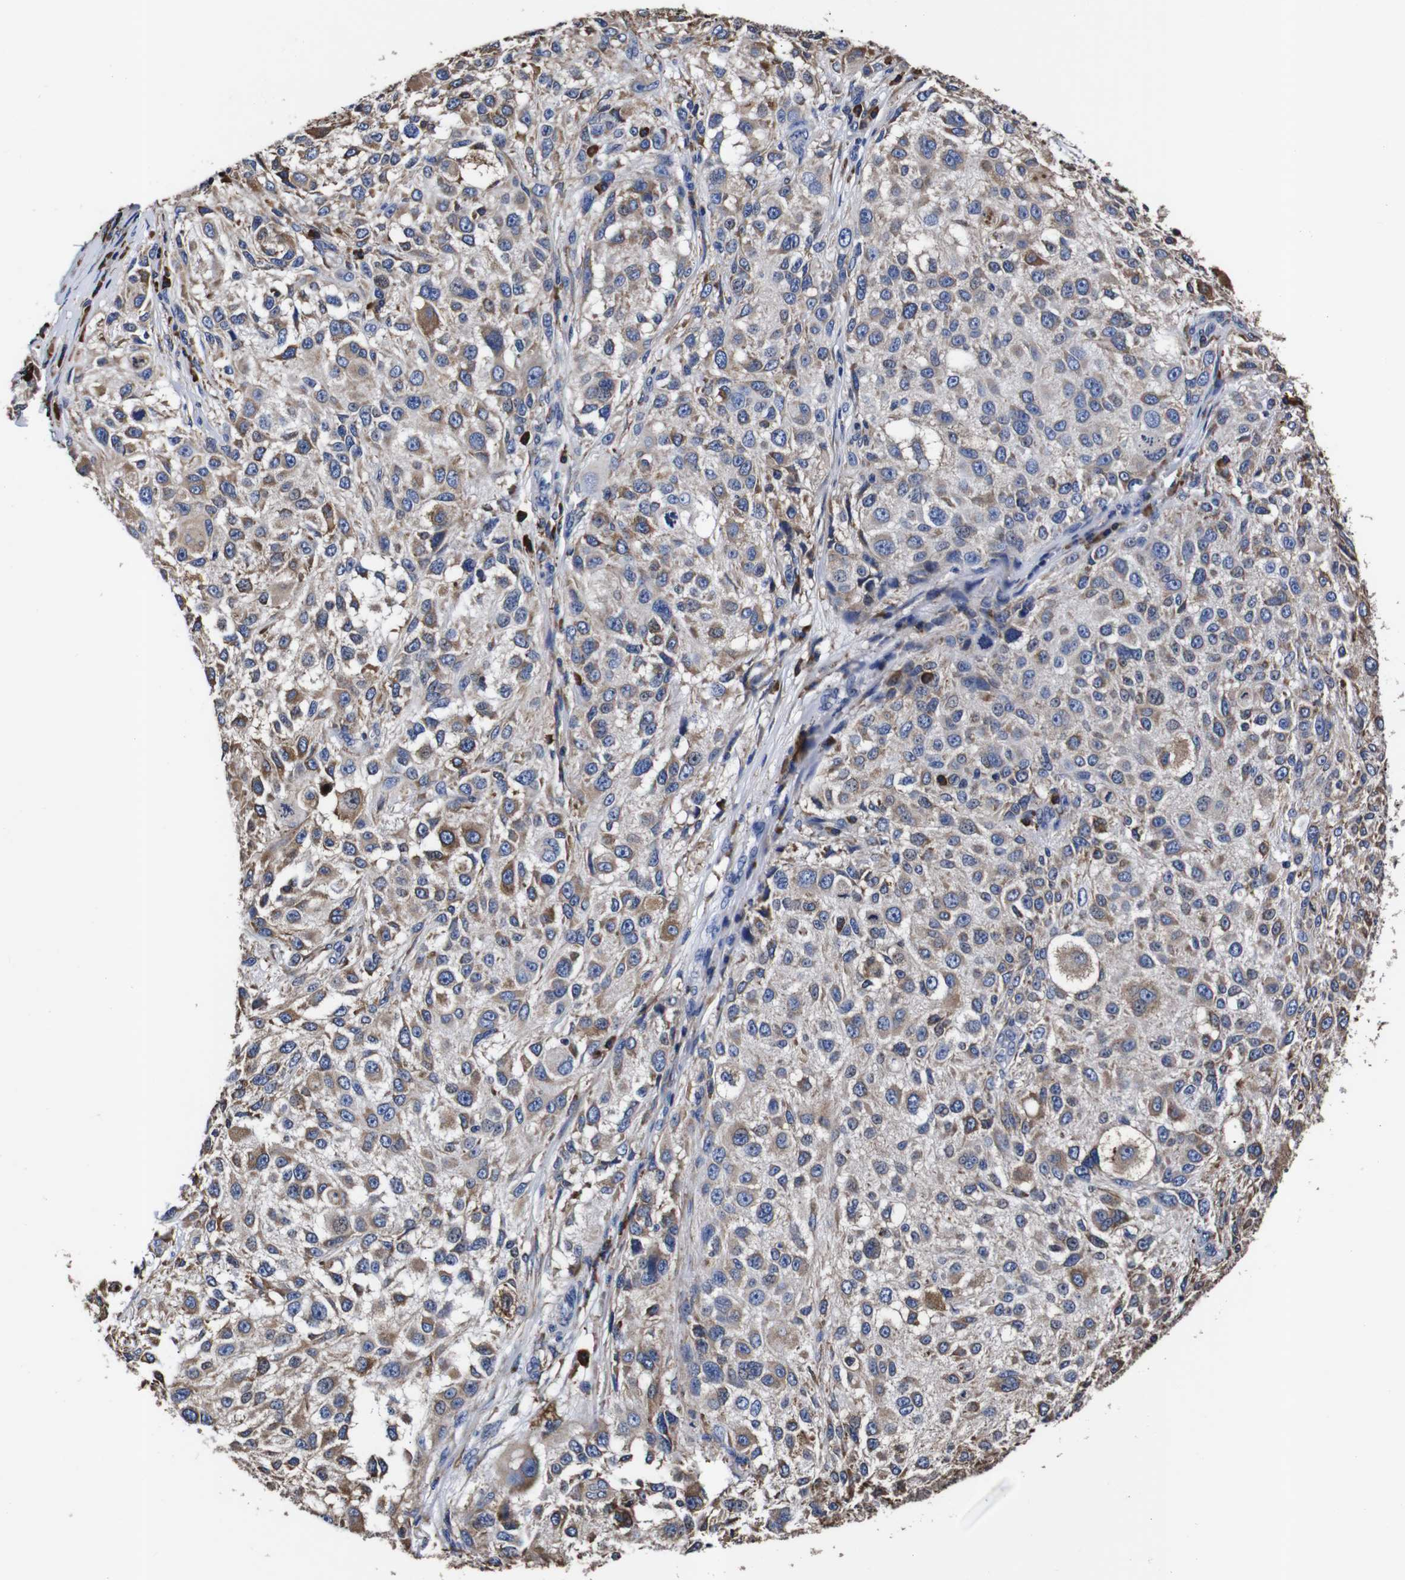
{"staining": {"intensity": "weak", "quantity": "25%-75%", "location": "cytoplasmic/membranous"}, "tissue": "melanoma", "cell_type": "Tumor cells", "image_type": "cancer", "snomed": [{"axis": "morphology", "description": "Necrosis, NOS"}, {"axis": "morphology", "description": "Malignant melanoma, NOS"}, {"axis": "topography", "description": "Skin"}], "caption": "High-power microscopy captured an immunohistochemistry image of malignant melanoma, revealing weak cytoplasmic/membranous staining in approximately 25%-75% of tumor cells. The protein of interest is stained brown, and the nuclei are stained in blue (DAB IHC with brightfield microscopy, high magnification).", "gene": "PPIB", "patient": {"sex": "female", "age": 87}}